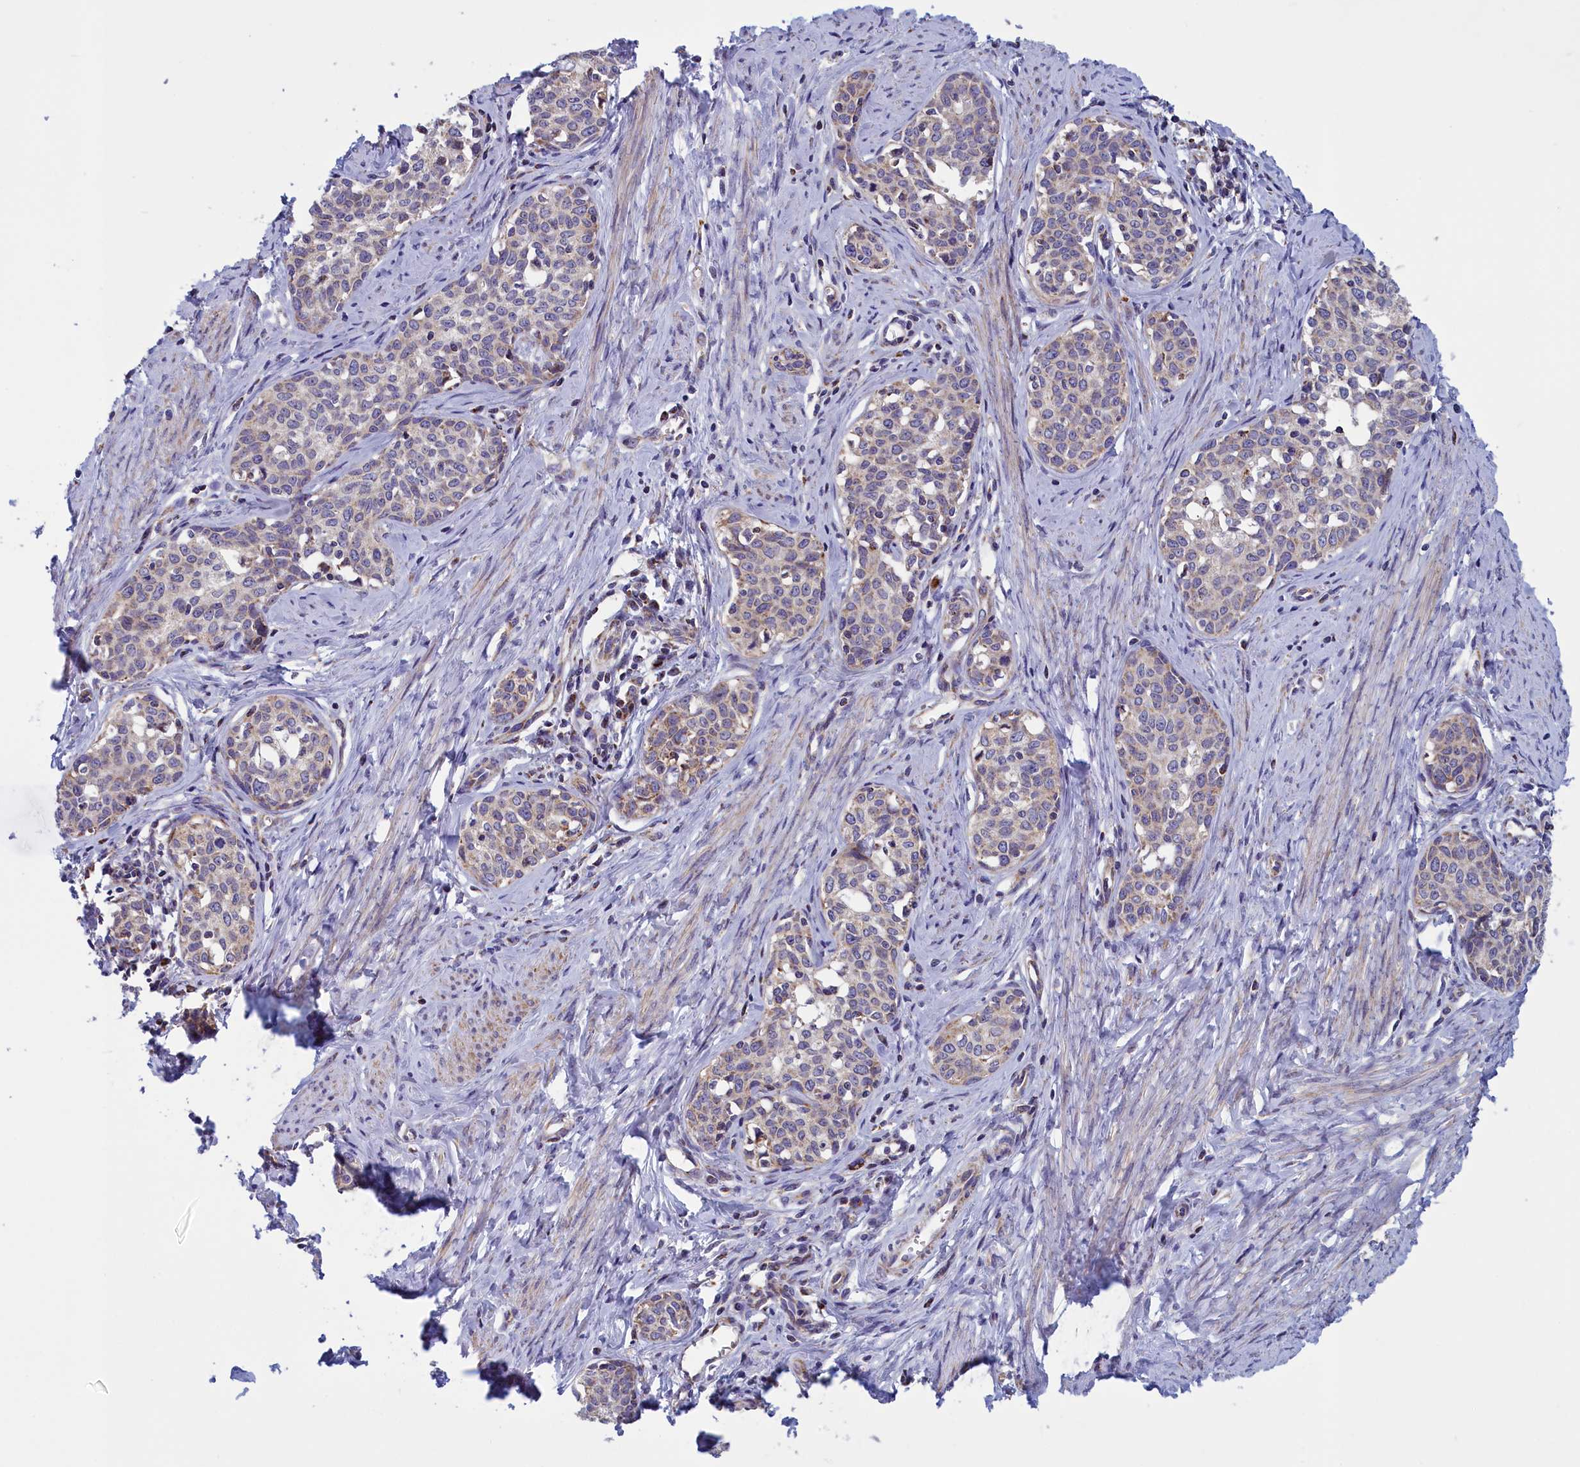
{"staining": {"intensity": "weak", "quantity": "<25%", "location": "cytoplasmic/membranous"}, "tissue": "cervical cancer", "cell_type": "Tumor cells", "image_type": "cancer", "snomed": [{"axis": "morphology", "description": "Squamous cell carcinoma, NOS"}, {"axis": "topography", "description": "Cervix"}], "caption": "Human squamous cell carcinoma (cervical) stained for a protein using immunohistochemistry exhibits no staining in tumor cells.", "gene": "IFT122", "patient": {"sex": "female", "age": 52}}